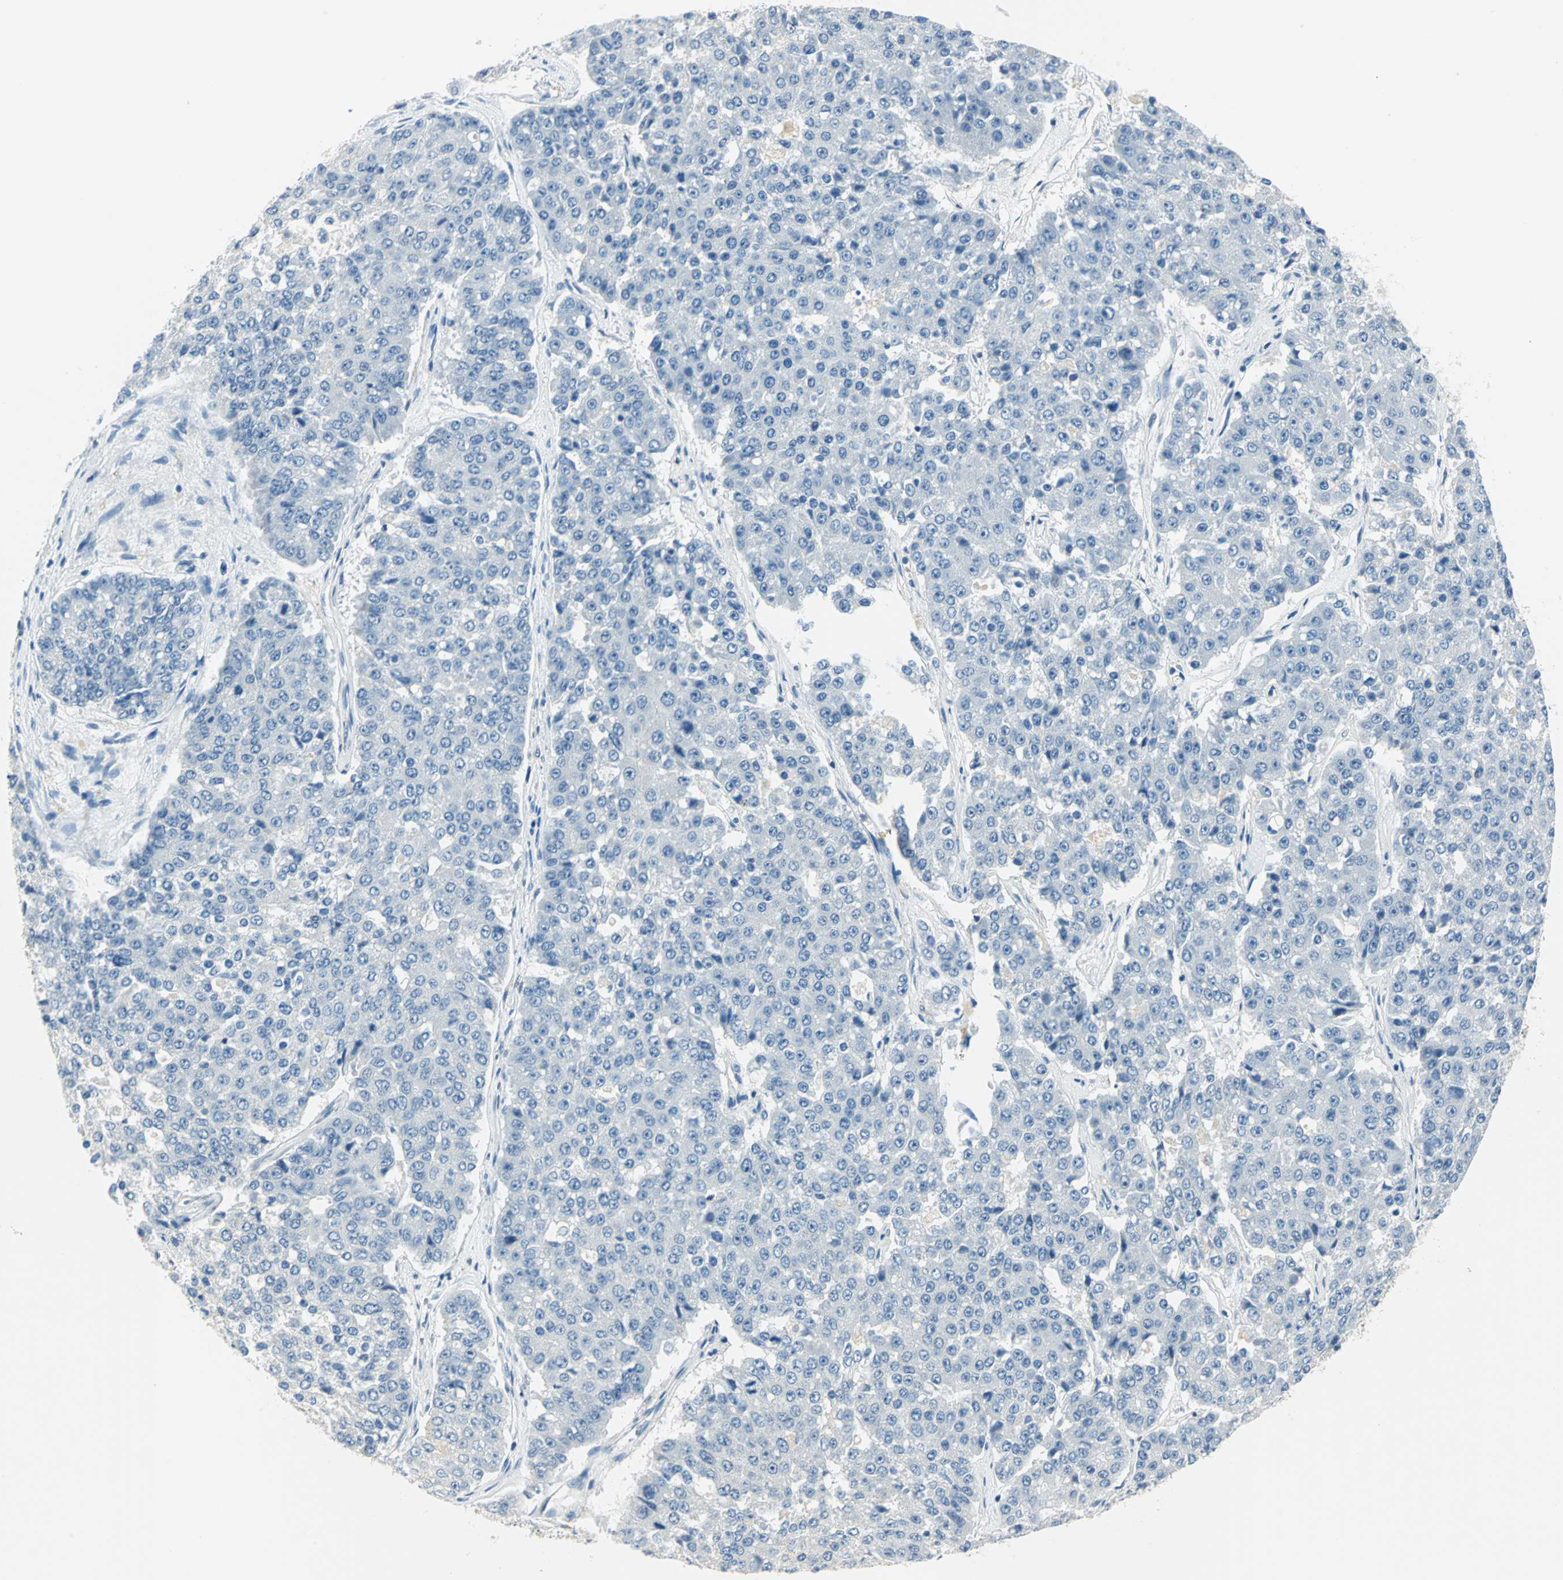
{"staining": {"intensity": "negative", "quantity": "none", "location": "none"}, "tissue": "pancreatic cancer", "cell_type": "Tumor cells", "image_type": "cancer", "snomed": [{"axis": "morphology", "description": "Adenocarcinoma, NOS"}, {"axis": "topography", "description": "Pancreas"}], "caption": "A high-resolution micrograph shows immunohistochemistry staining of pancreatic adenocarcinoma, which reveals no significant positivity in tumor cells.", "gene": "UCHL1", "patient": {"sex": "male", "age": 50}}